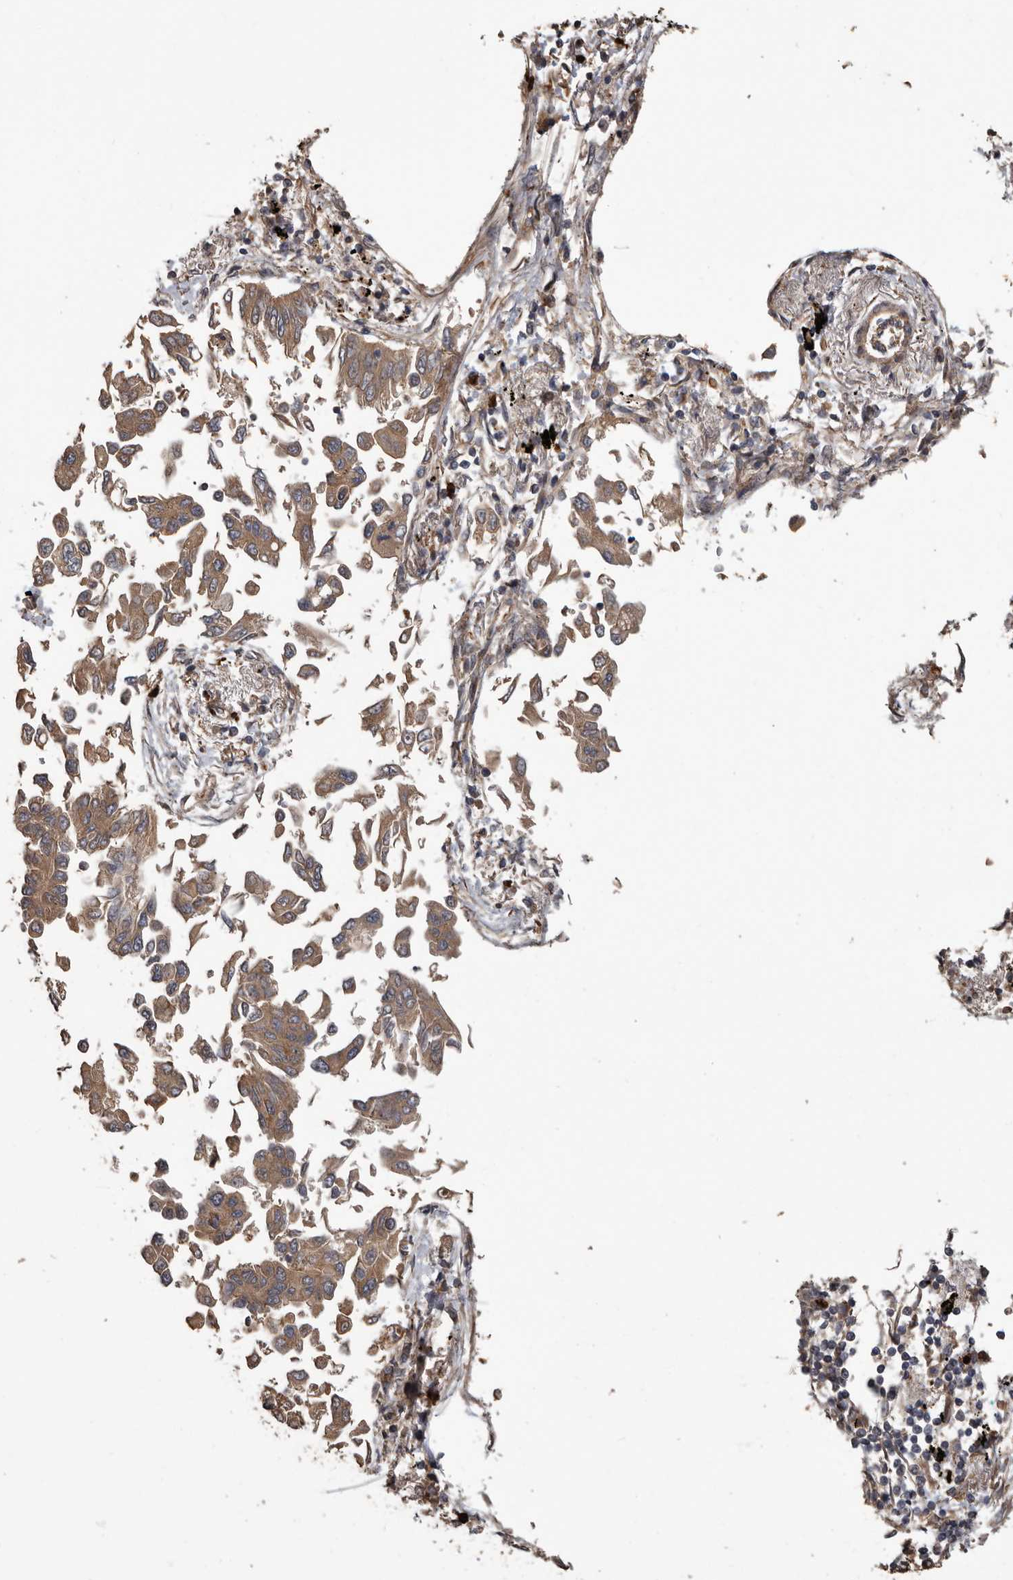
{"staining": {"intensity": "weak", "quantity": ">75%", "location": "cytoplasmic/membranous"}, "tissue": "lung cancer", "cell_type": "Tumor cells", "image_type": "cancer", "snomed": [{"axis": "morphology", "description": "Adenocarcinoma, NOS"}, {"axis": "topography", "description": "Lung"}], "caption": "This micrograph exhibits immunohistochemistry (IHC) staining of lung cancer (adenocarcinoma), with low weak cytoplasmic/membranous staining in about >75% of tumor cells.", "gene": "ARHGEF5", "patient": {"sex": "female", "age": 67}}